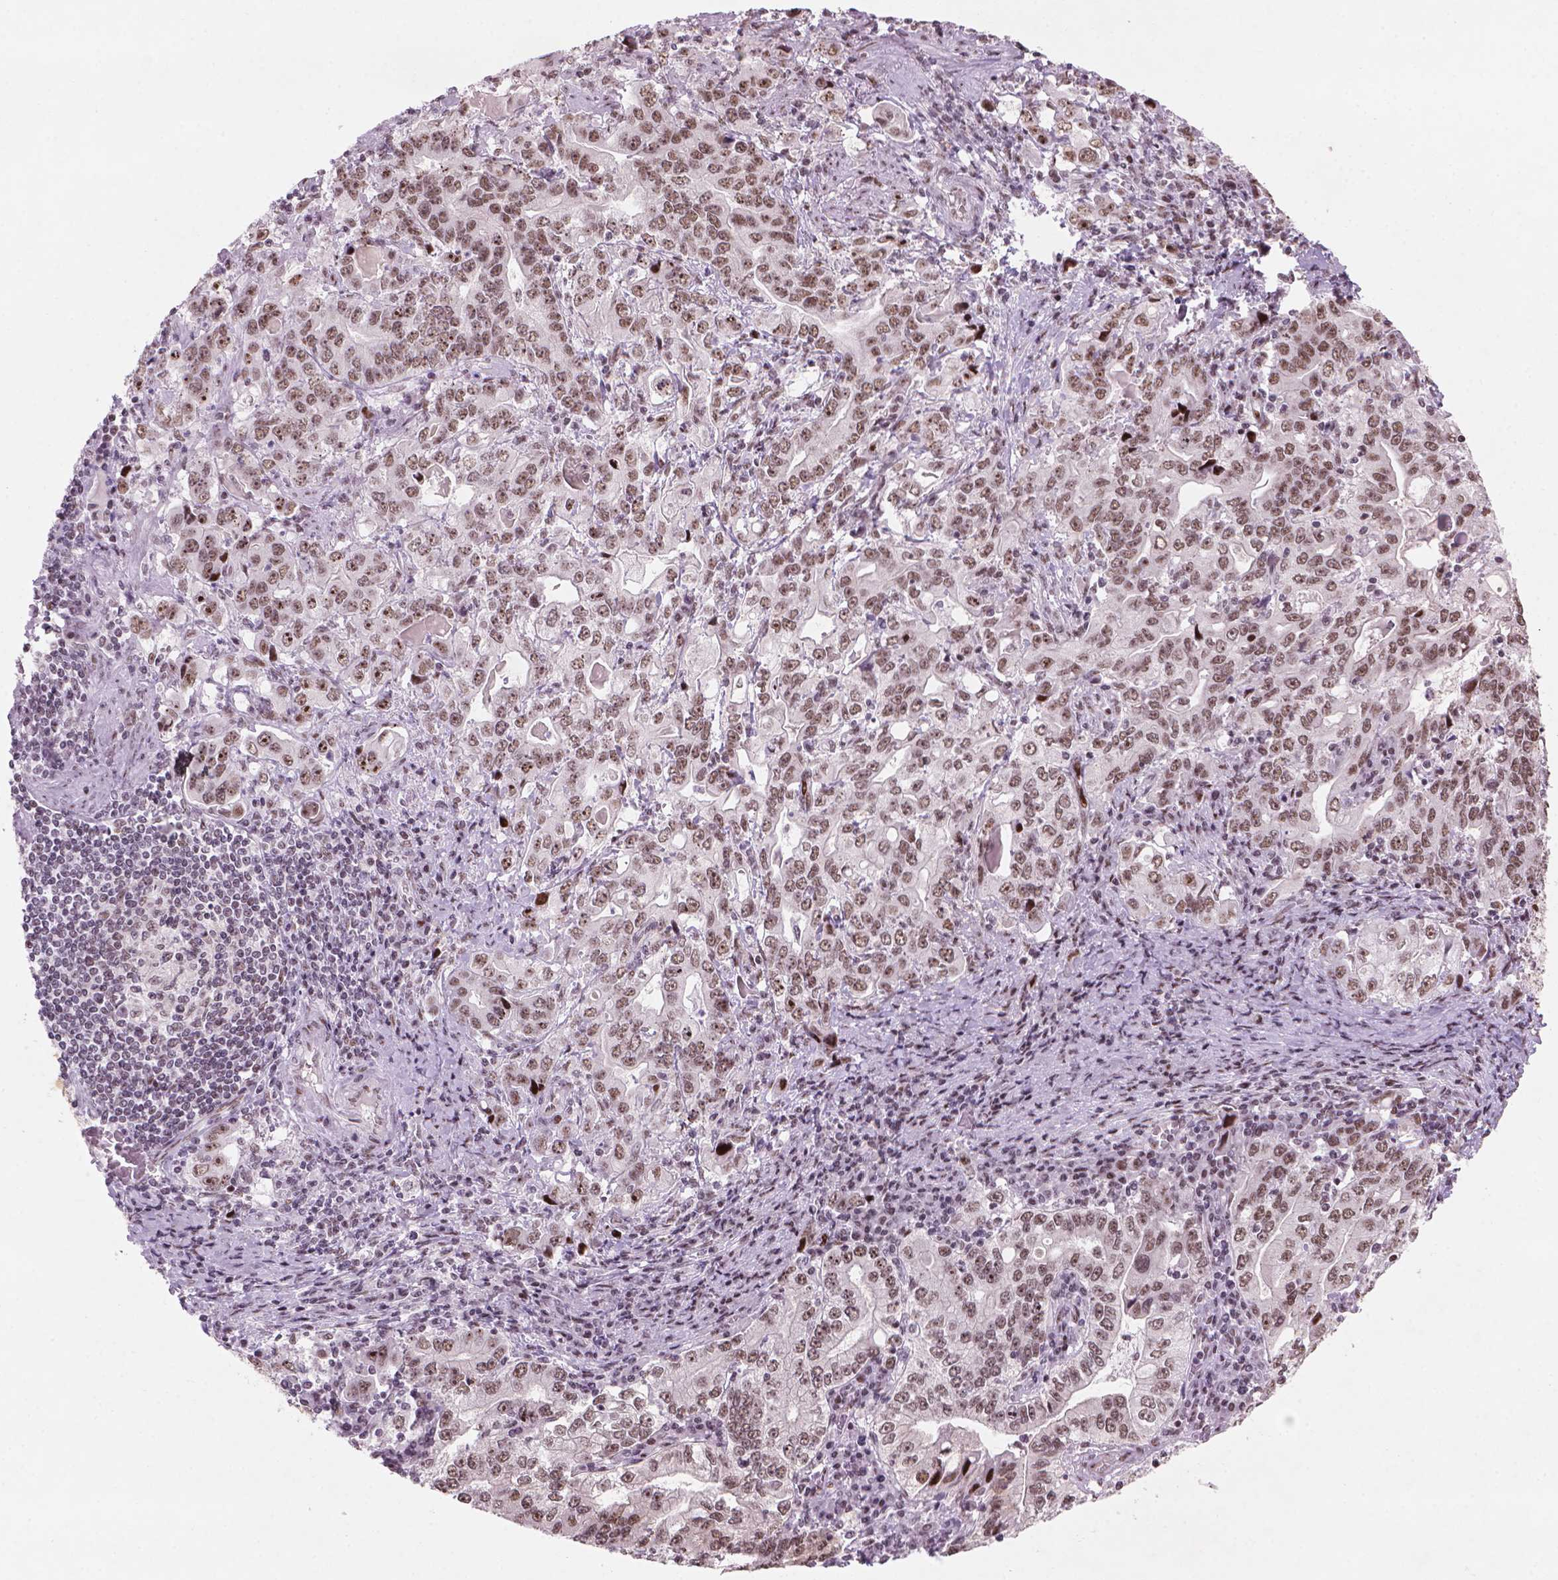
{"staining": {"intensity": "moderate", "quantity": ">75%", "location": "nuclear"}, "tissue": "stomach cancer", "cell_type": "Tumor cells", "image_type": "cancer", "snomed": [{"axis": "morphology", "description": "Adenocarcinoma, NOS"}, {"axis": "topography", "description": "Stomach, lower"}], "caption": "Tumor cells reveal medium levels of moderate nuclear expression in approximately >75% of cells in human stomach cancer.", "gene": "HES7", "patient": {"sex": "female", "age": 72}}